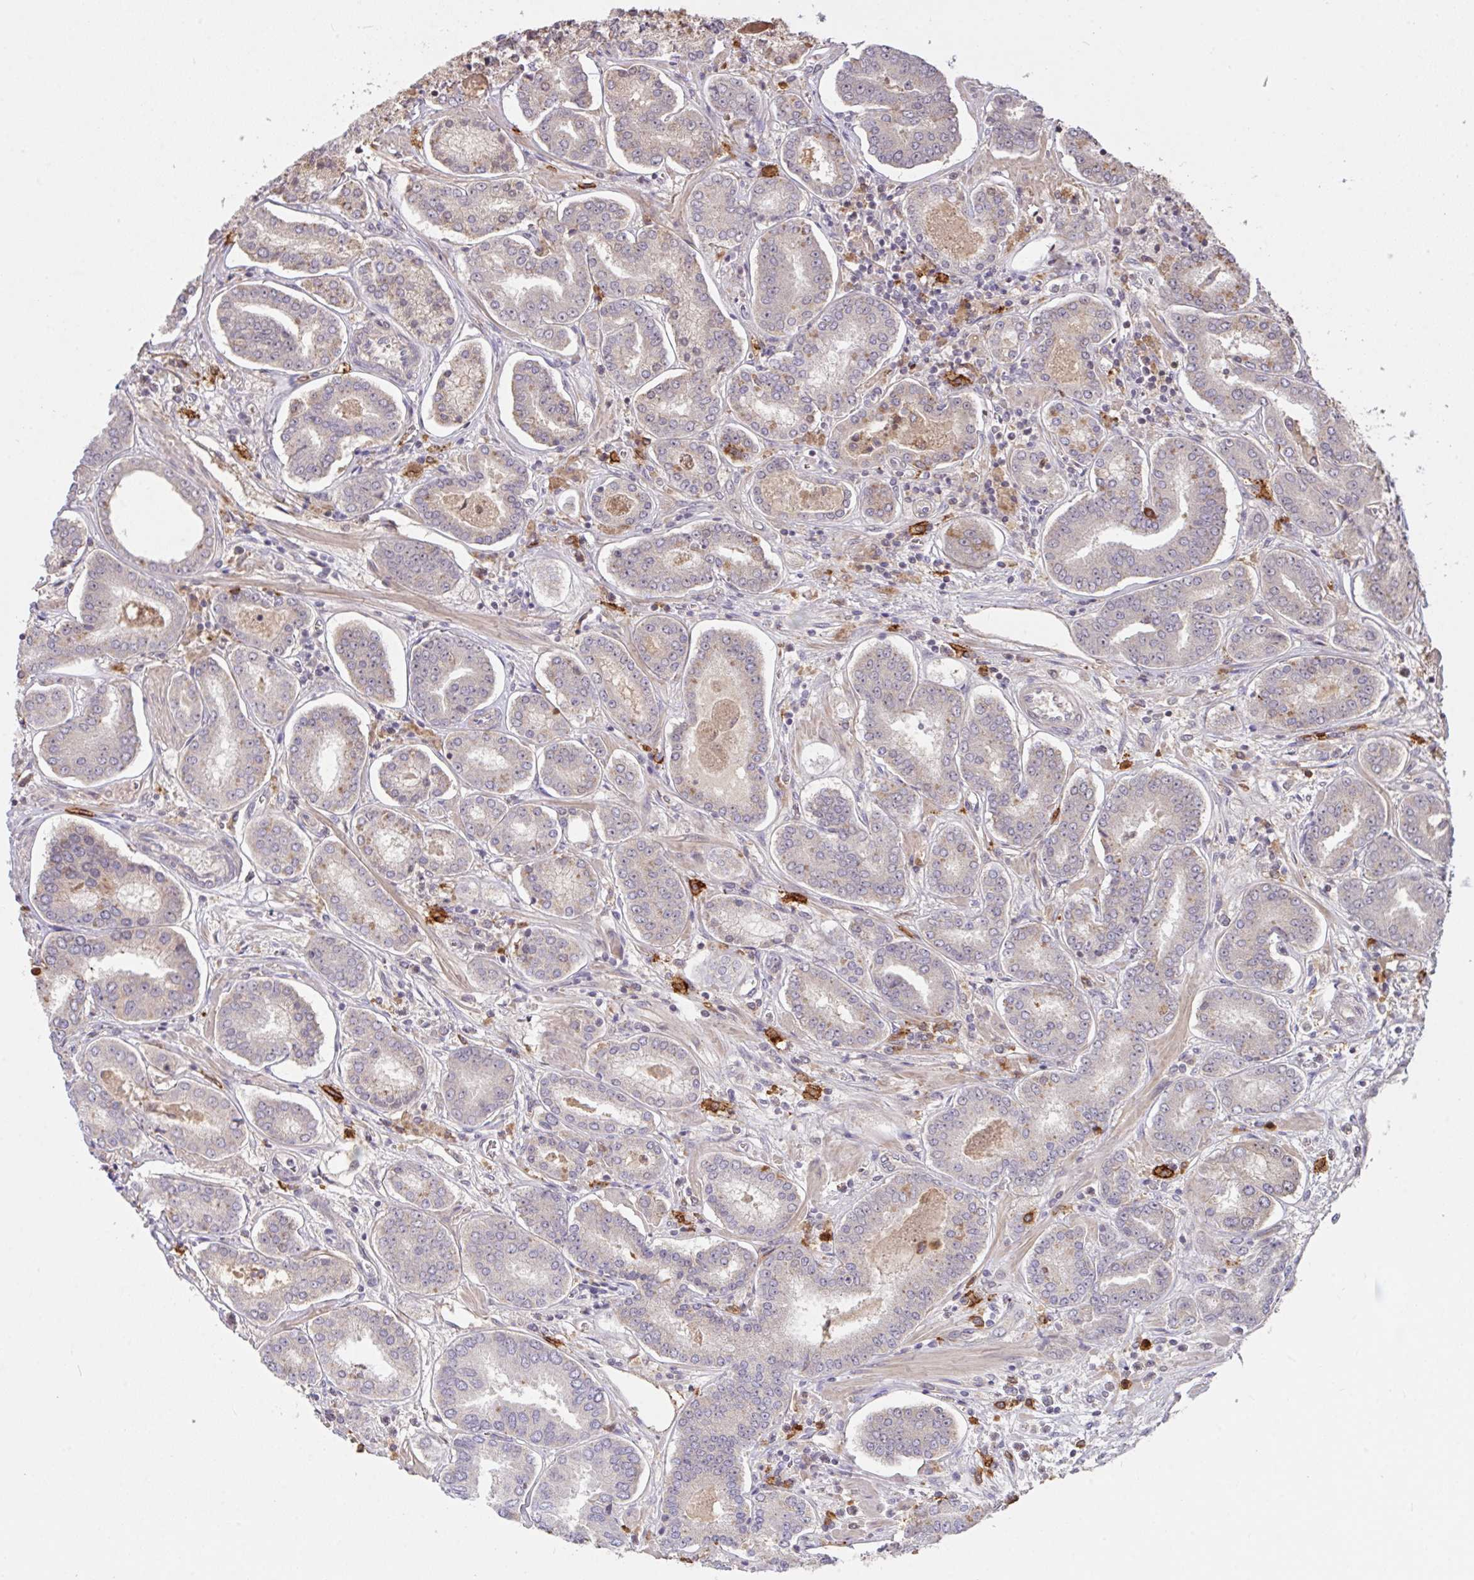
{"staining": {"intensity": "negative", "quantity": "none", "location": "none"}, "tissue": "prostate cancer", "cell_type": "Tumor cells", "image_type": "cancer", "snomed": [{"axis": "morphology", "description": "Adenocarcinoma, High grade"}, {"axis": "topography", "description": "Prostate"}], "caption": "Tumor cells are negative for protein expression in human prostate cancer (adenocarcinoma (high-grade)).", "gene": "FCER1A", "patient": {"sex": "male", "age": 72}}